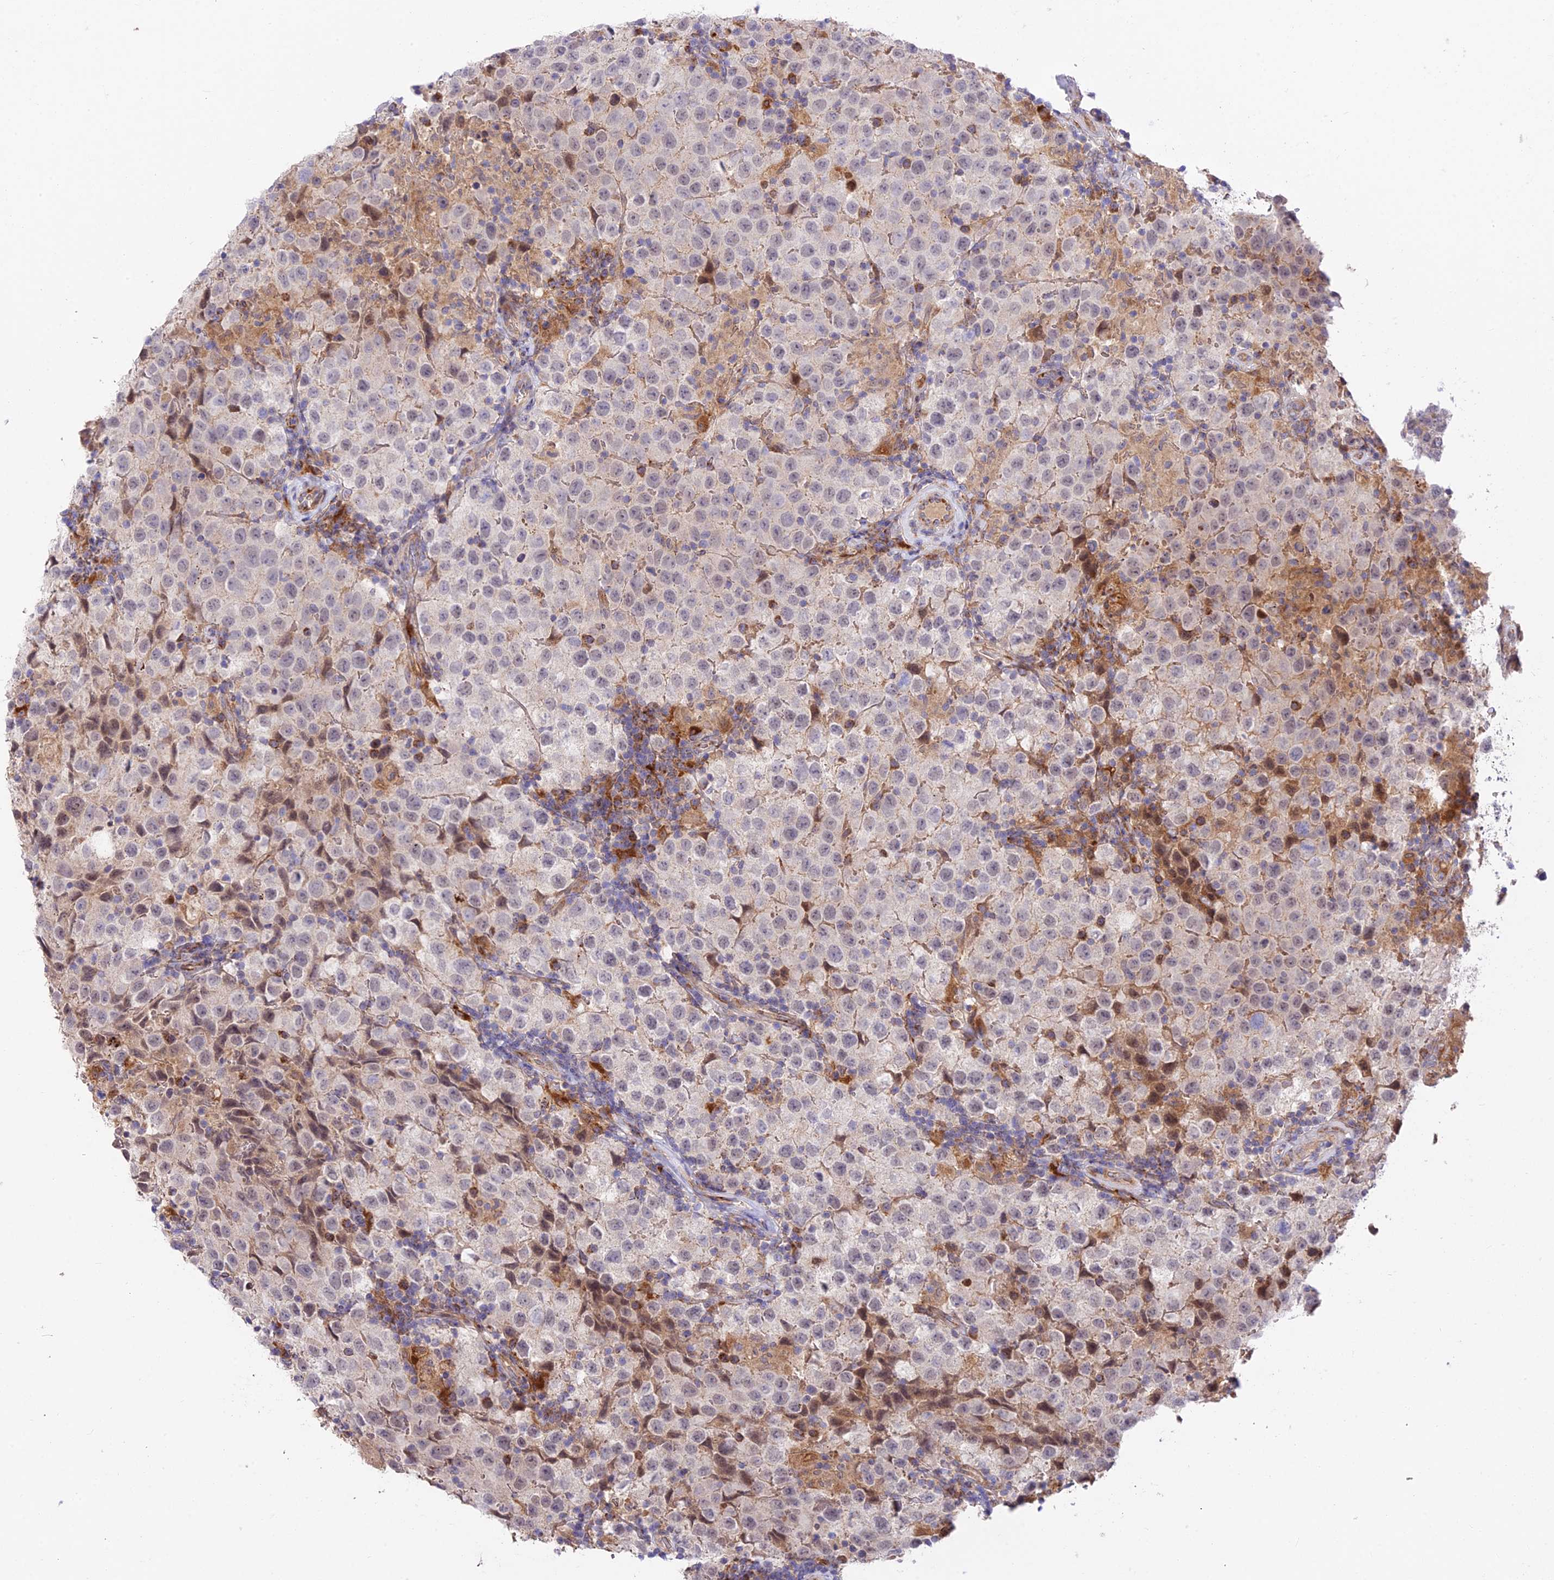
{"staining": {"intensity": "negative", "quantity": "none", "location": "none"}, "tissue": "testis cancer", "cell_type": "Tumor cells", "image_type": "cancer", "snomed": [{"axis": "morphology", "description": "Seminoma, NOS"}, {"axis": "morphology", "description": "Carcinoma, Embryonal, NOS"}, {"axis": "topography", "description": "Testis"}], "caption": "This is an IHC image of embryonal carcinoma (testis). There is no expression in tumor cells.", "gene": "FUOM", "patient": {"sex": "male", "age": 41}}